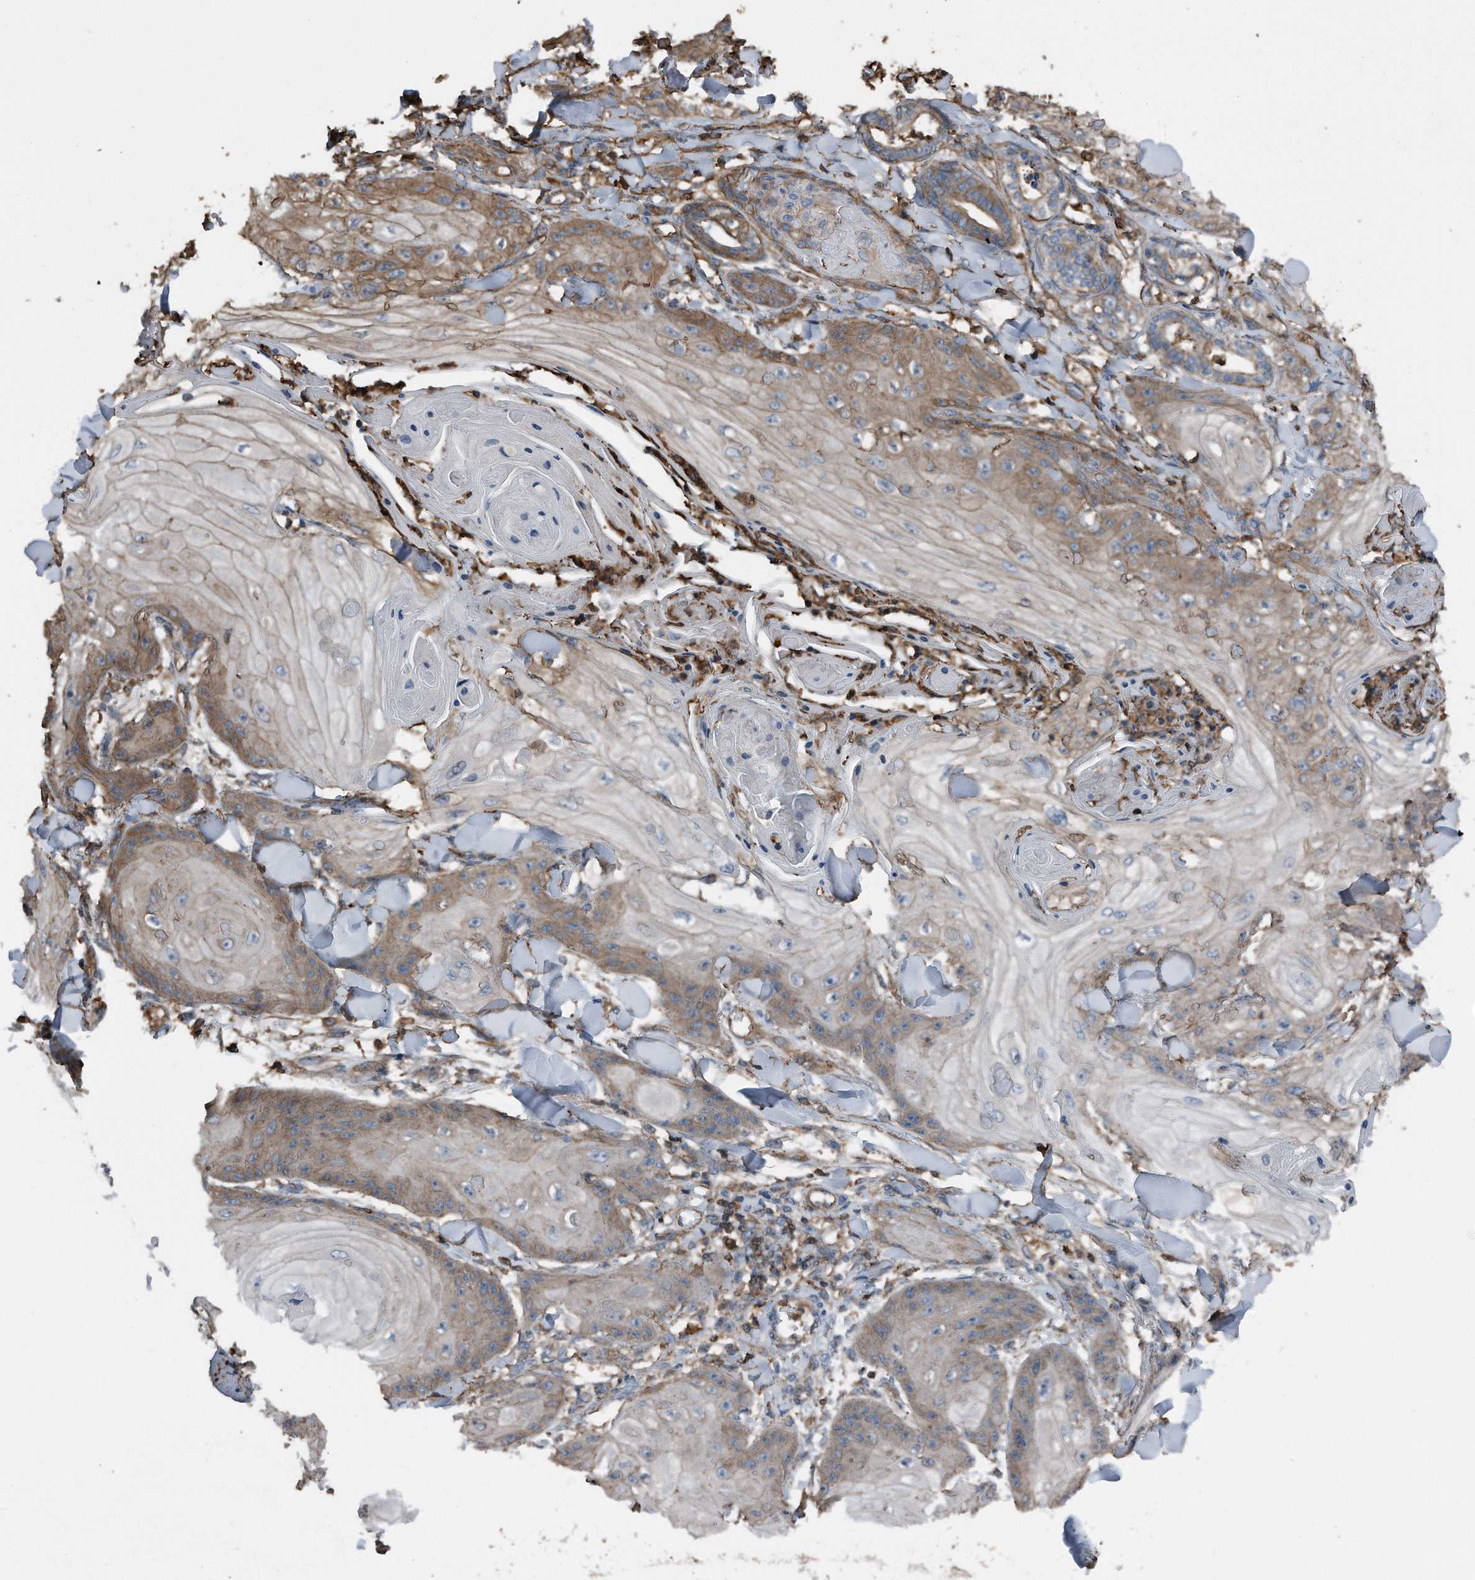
{"staining": {"intensity": "moderate", "quantity": ">75%", "location": "cytoplasmic/membranous"}, "tissue": "skin cancer", "cell_type": "Tumor cells", "image_type": "cancer", "snomed": [{"axis": "morphology", "description": "Squamous cell carcinoma, NOS"}, {"axis": "topography", "description": "Skin"}], "caption": "The micrograph displays a brown stain indicating the presence of a protein in the cytoplasmic/membranous of tumor cells in skin cancer.", "gene": "RSPO3", "patient": {"sex": "male", "age": 74}}